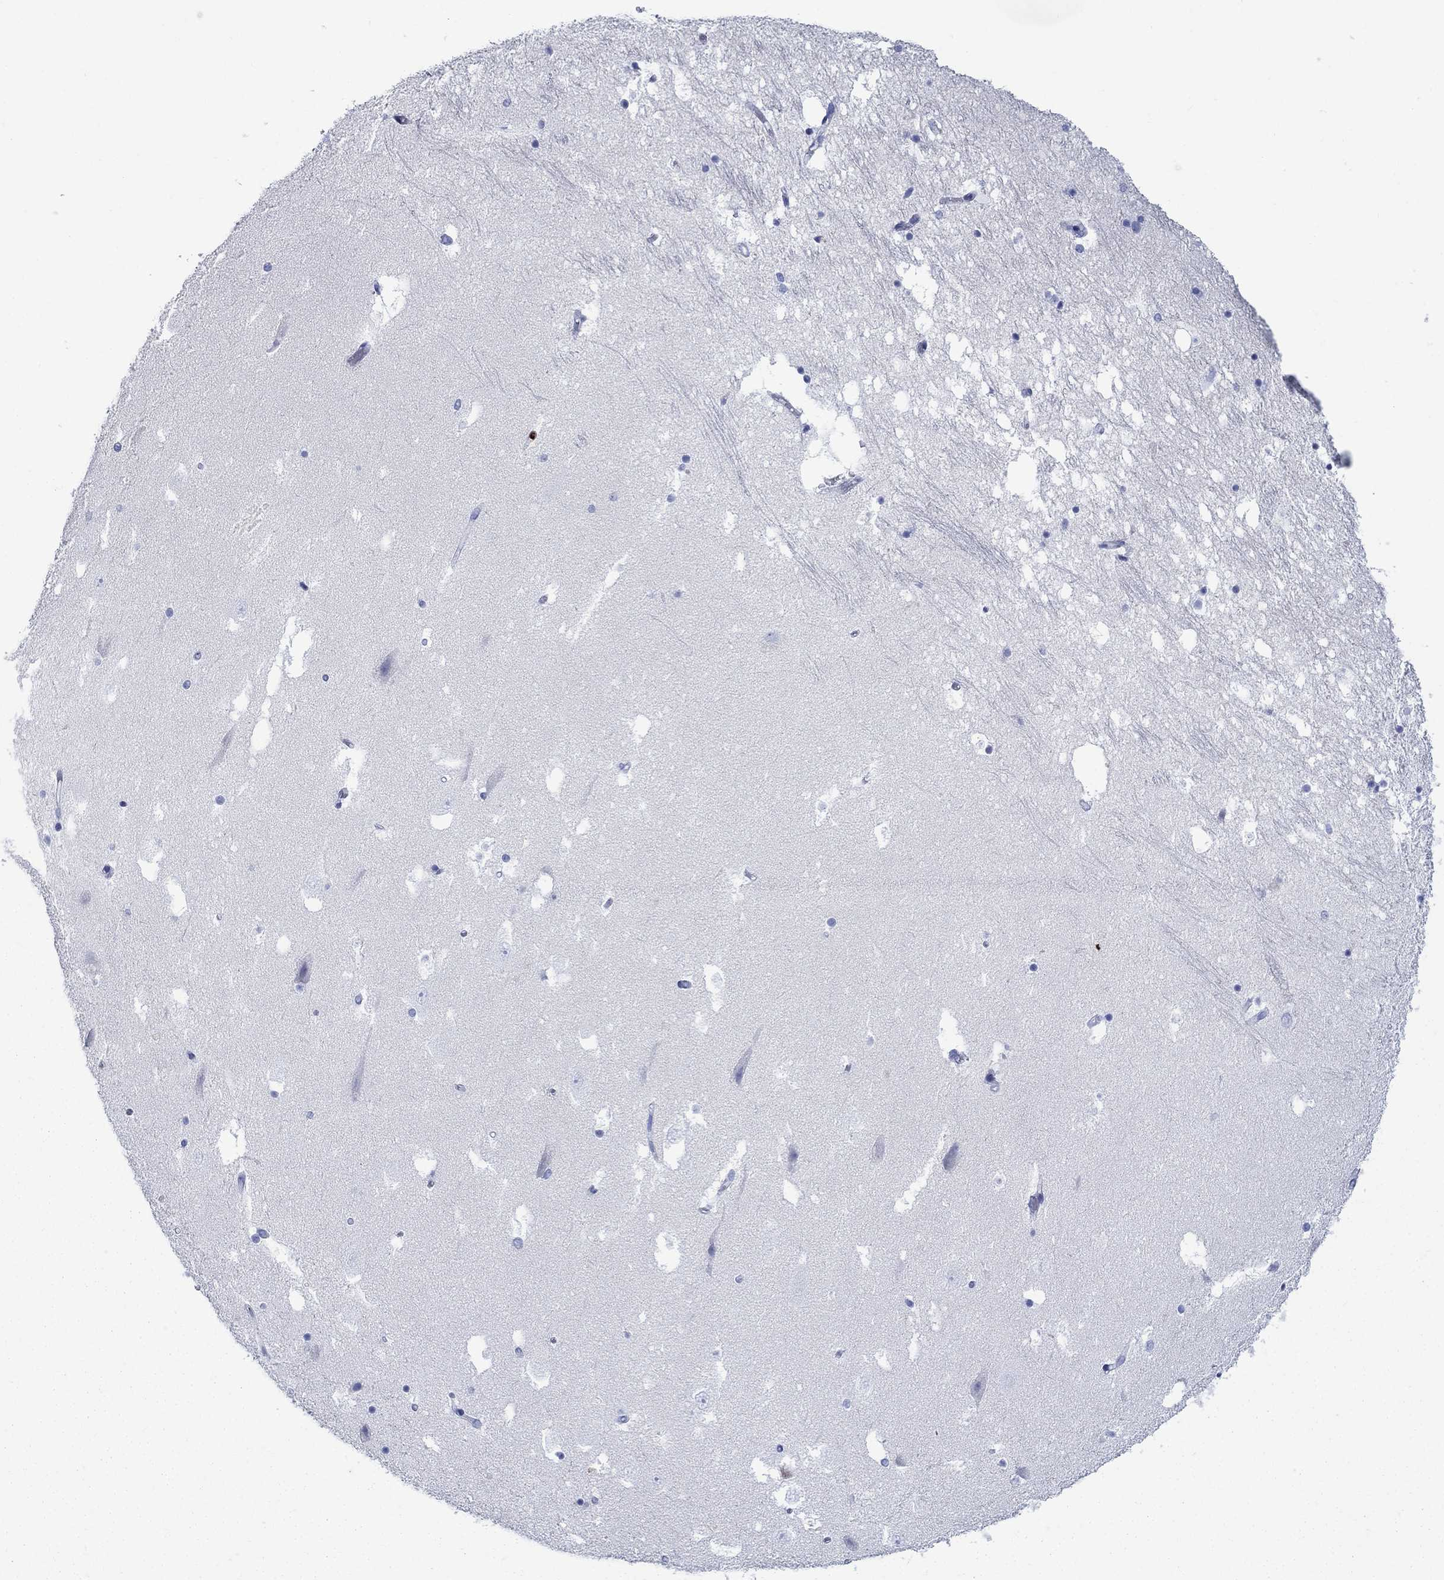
{"staining": {"intensity": "negative", "quantity": "none", "location": "none"}, "tissue": "hippocampus", "cell_type": "Glial cells", "image_type": "normal", "snomed": [{"axis": "morphology", "description": "Normal tissue, NOS"}, {"axis": "topography", "description": "Hippocampus"}], "caption": "DAB immunohistochemical staining of benign human hippocampus reveals no significant positivity in glial cells. (Brightfield microscopy of DAB (3,3'-diaminobenzidine) immunohistochemistry at high magnification).", "gene": "AZU1", "patient": {"sex": "male", "age": 51}}